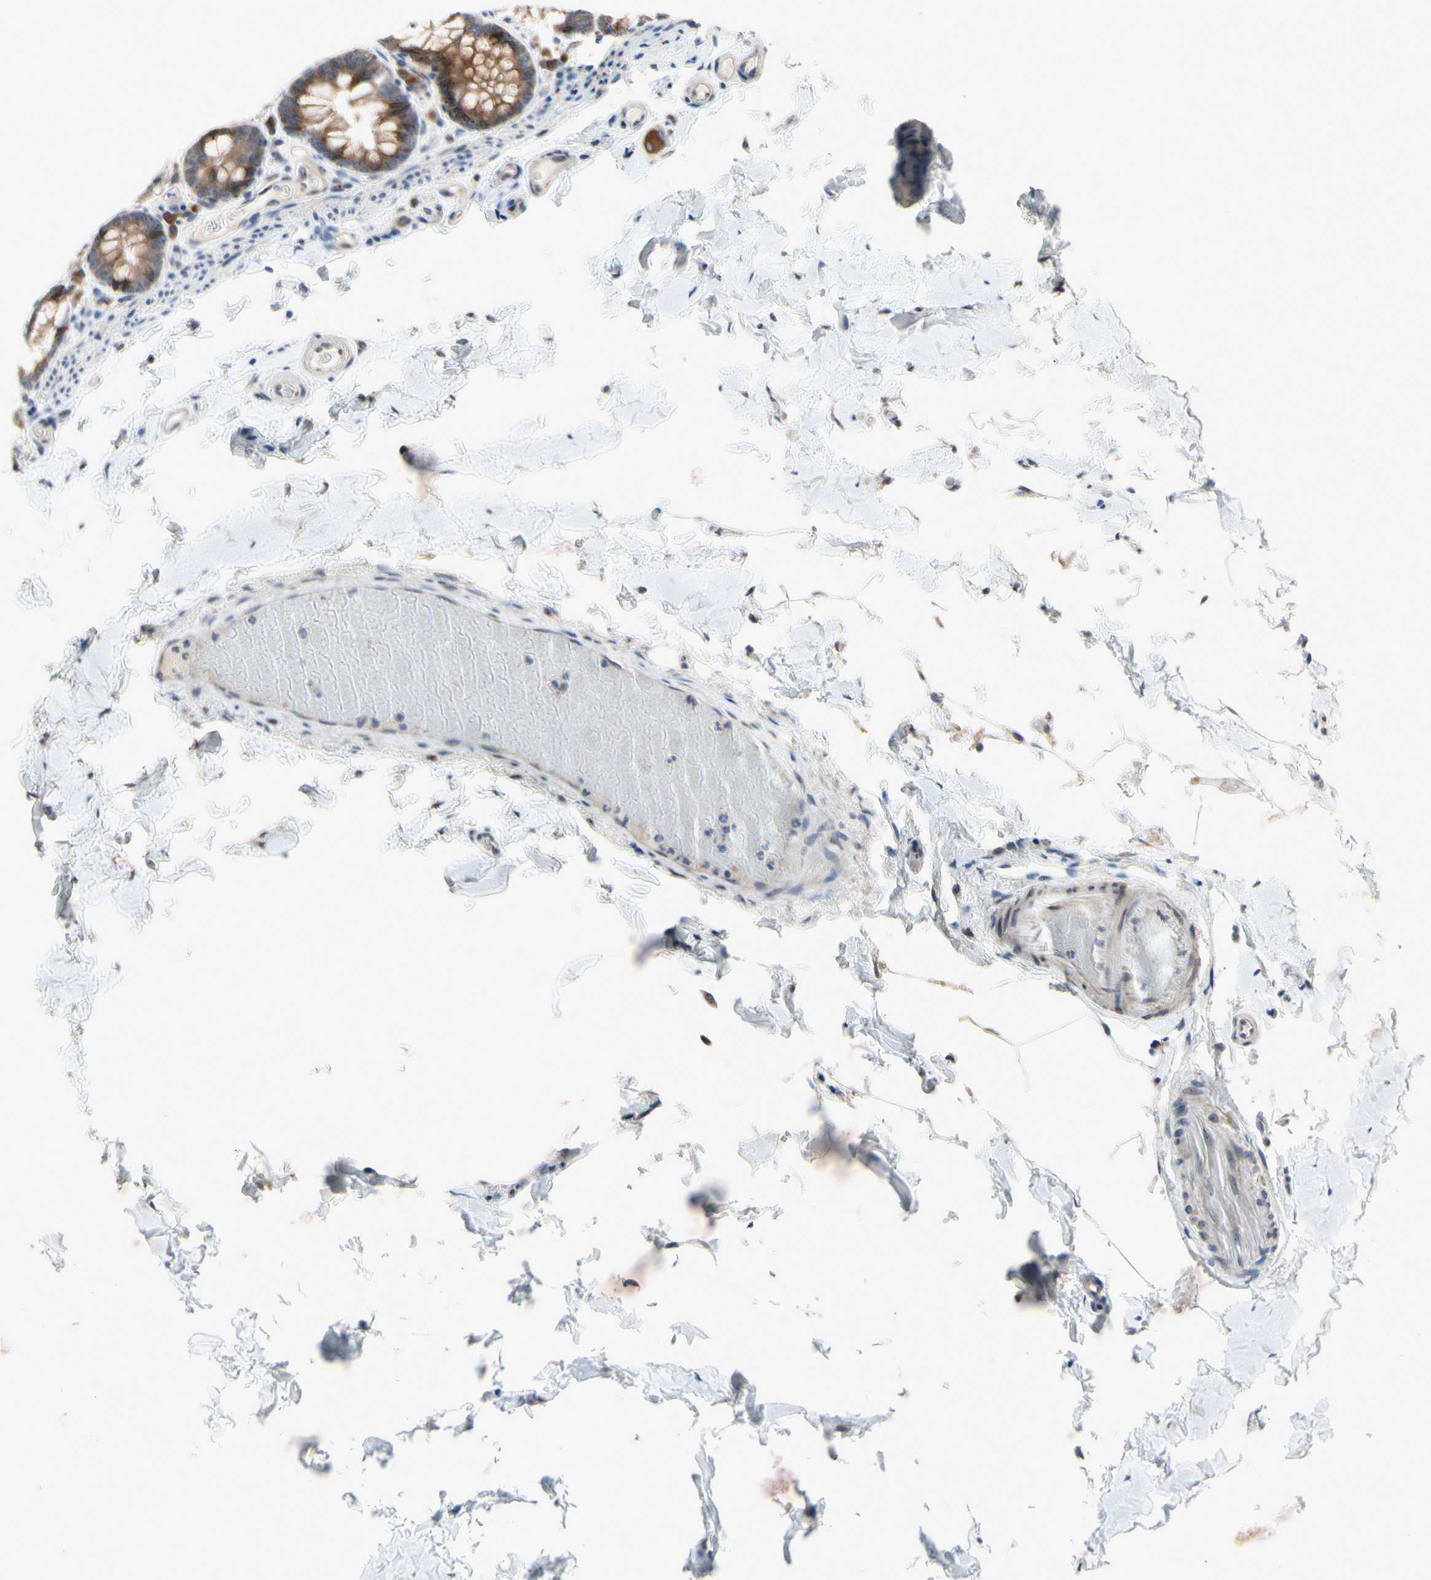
{"staining": {"intensity": "weak", "quantity": ">75%", "location": "cytoplasmic/membranous"}, "tissue": "colon", "cell_type": "Endothelial cells", "image_type": "normal", "snomed": [{"axis": "morphology", "description": "Normal tissue, NOS"}, {"axis": "topography", "description": "Colon"}], "caption": "IHC micrograph of normal colon: colon stained using IHC demonstrates low levels of weak protein expression localized specifically in the cytoplasmic/membranous of endothelial cells, appearing as a cytoplasmic/membranous brown color.", "gene": "TMED7", "patient": {"sex": "female", "age": 61}}